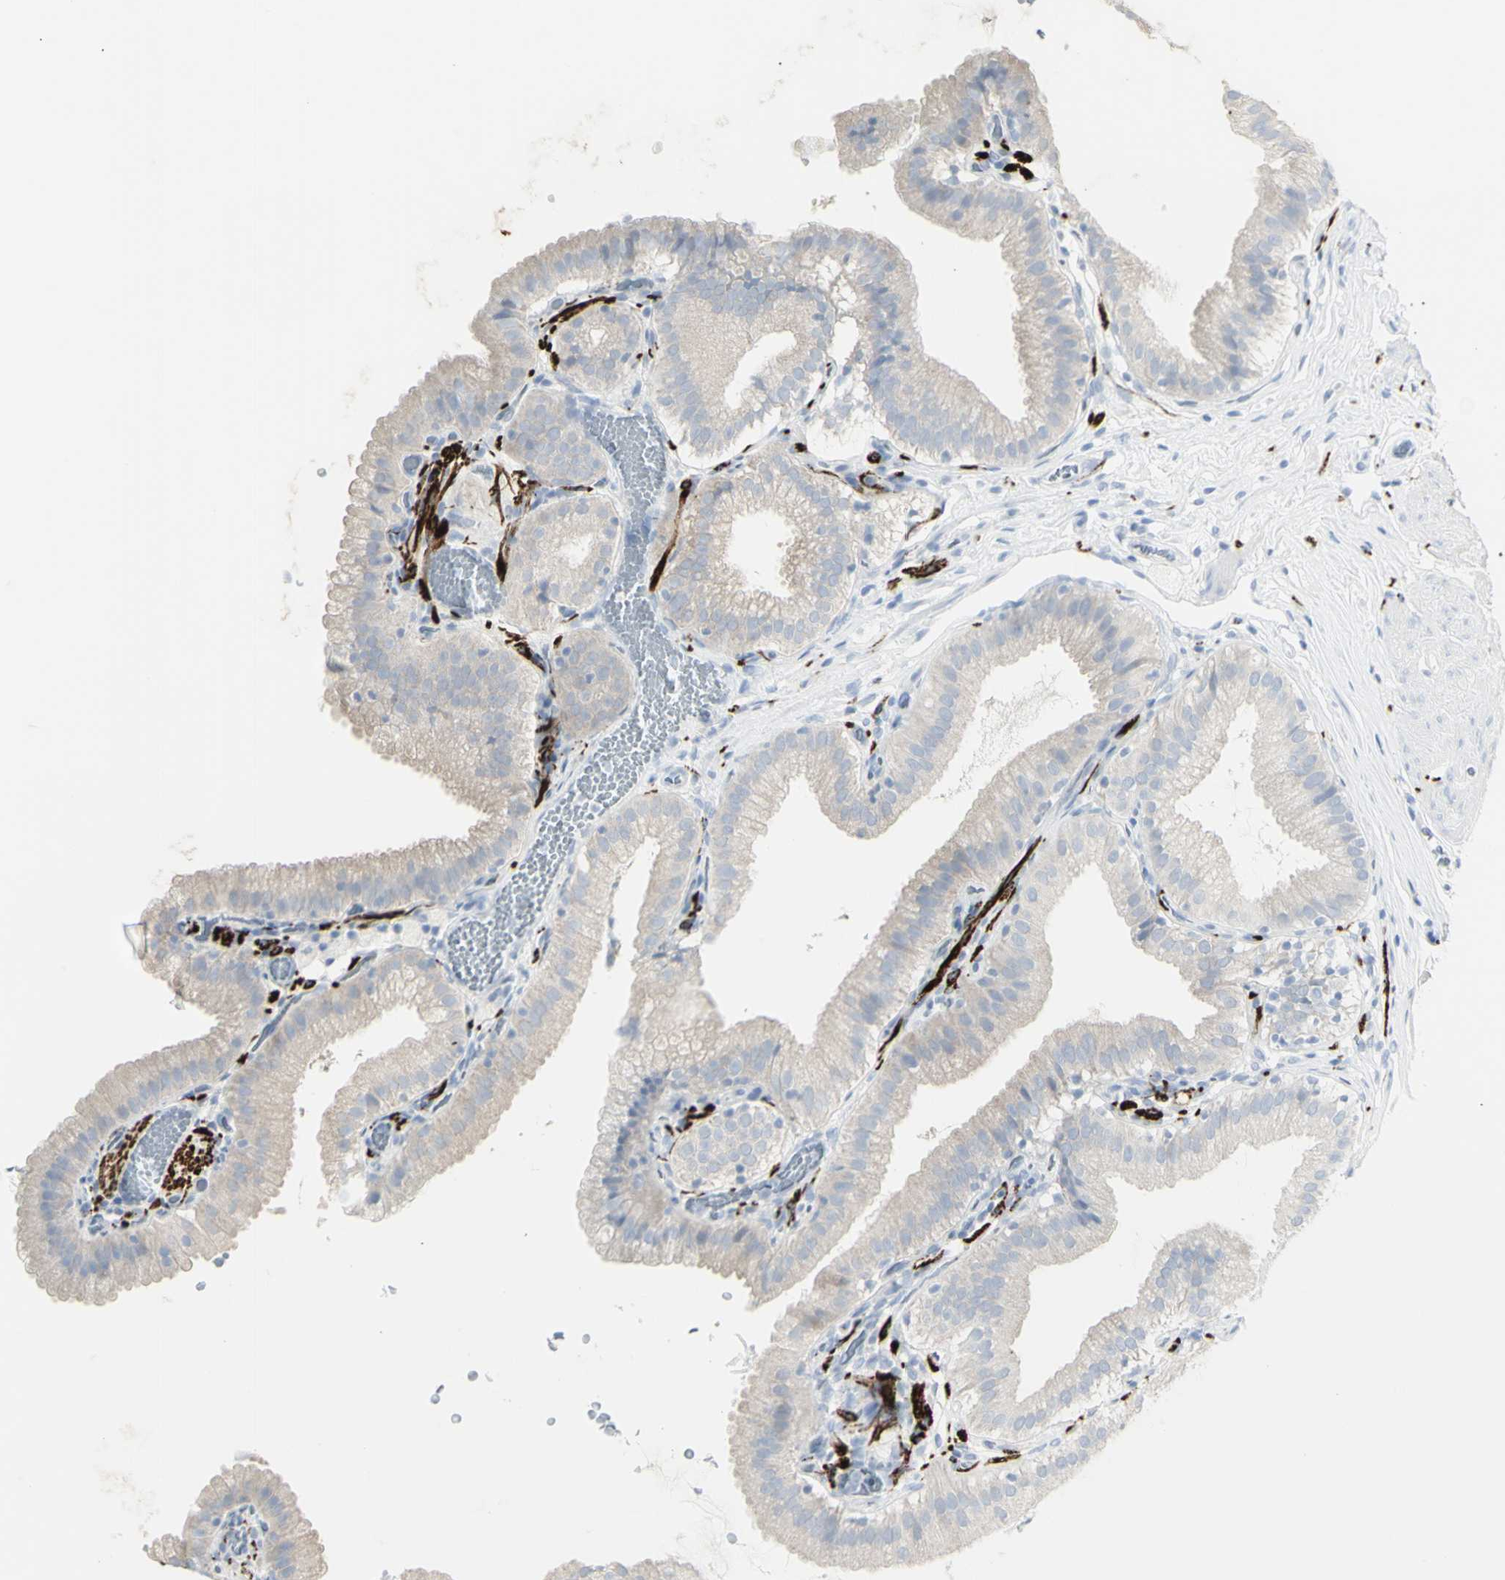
{"staining": {"intensity": "negative", "quantity": "none", "location": "none"}, "tissue": "gallbladder", "cell_type": "Glandular cells", "image_type": "normal", "snomed": [{"axis": "morphology", "description": "Normal tissue, NOS"}, {"axis": "topography", "description": "Gallbladder"}], "caption": "Immunohistochemical staining of benign human gallbladder shows no significant staining in glandular cells.", "gene": "ENSG00000198211", "patient": {"sex": "male", "age": 54}}